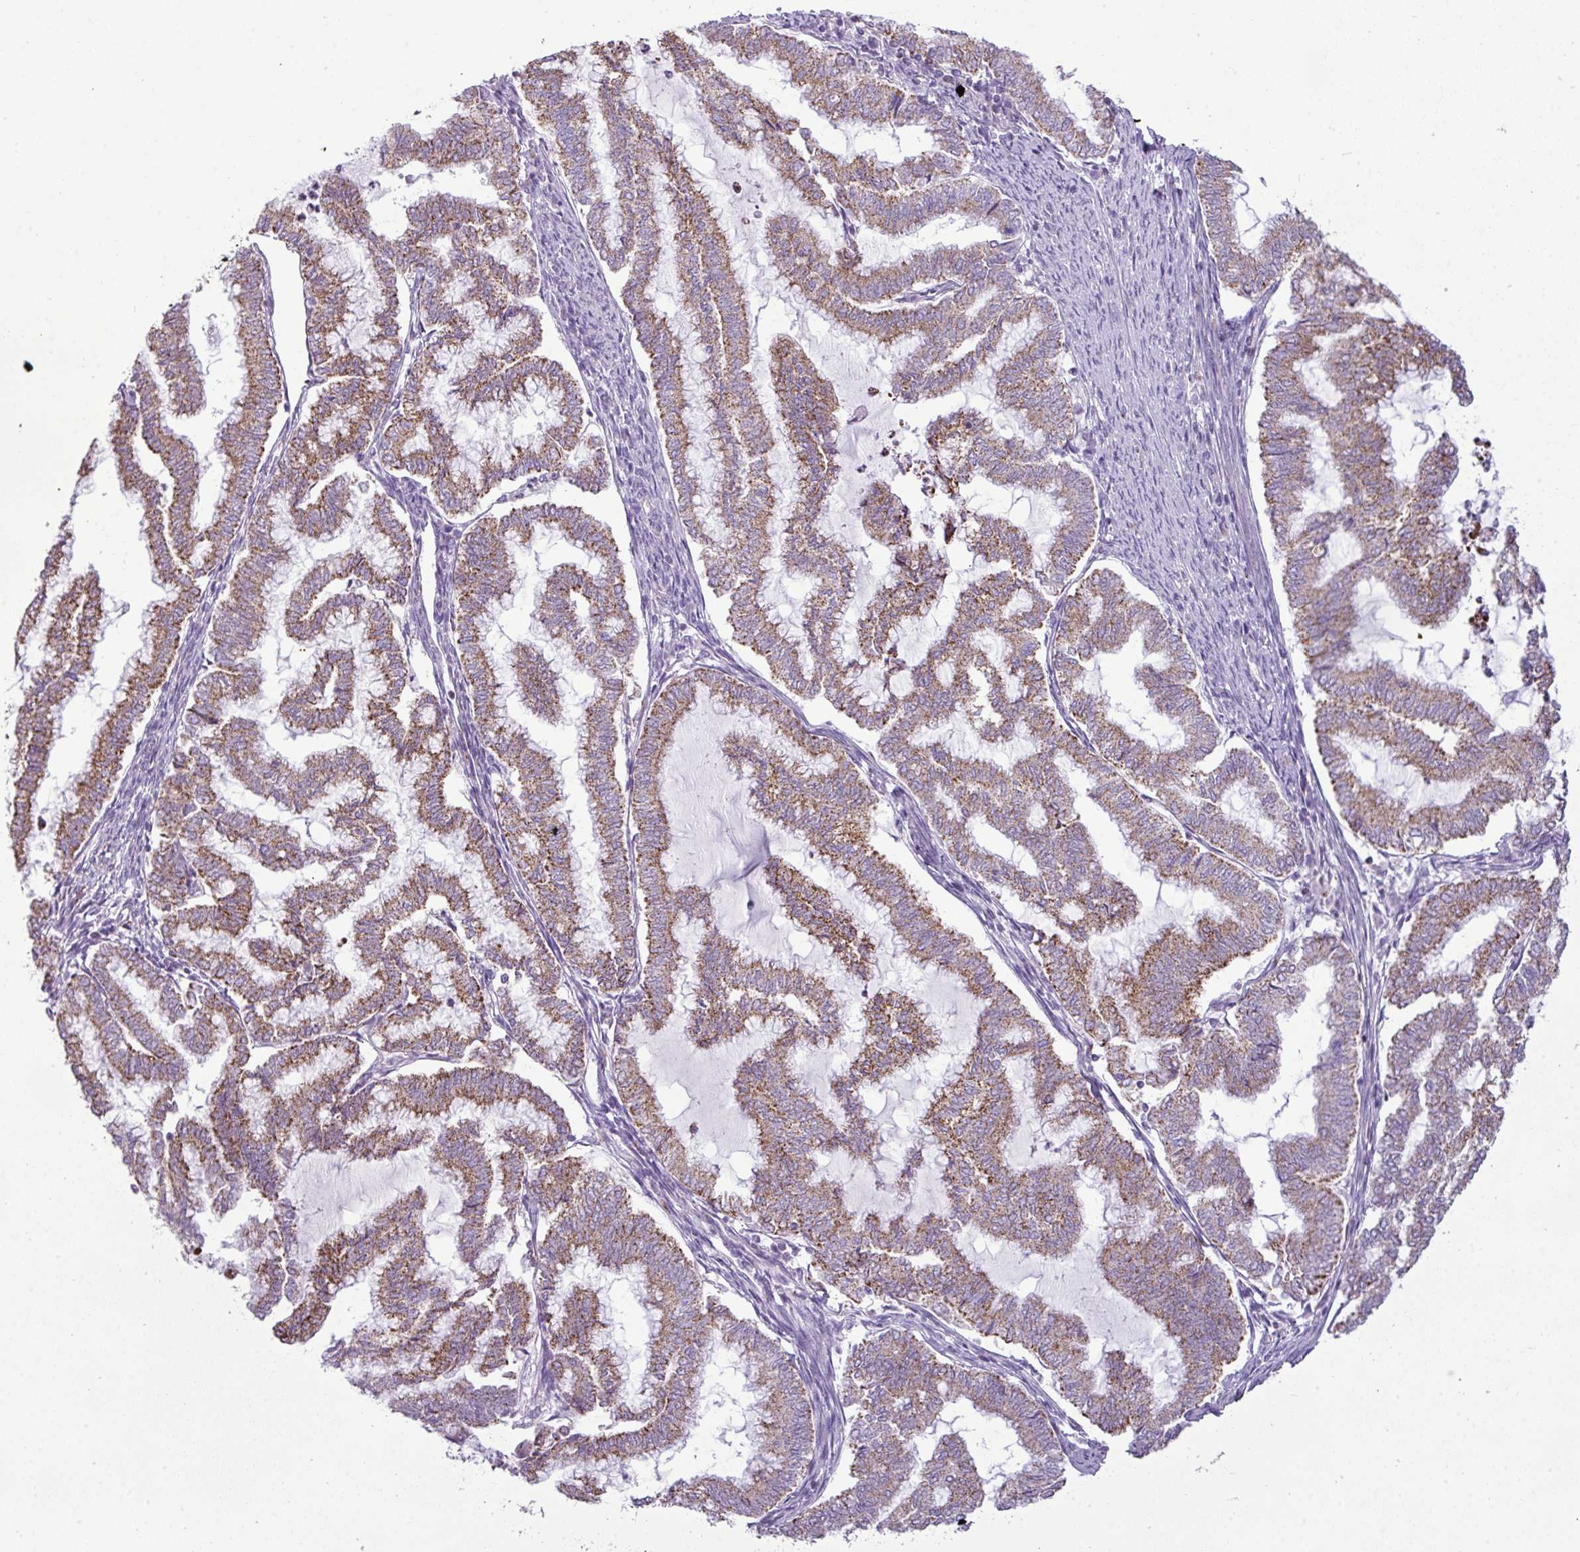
{"staining": {"intensity": "moderate", "quantity": ">75%", "location": "cytoplasmic/membranous"}, "tissue": "endometrial cancer", "cell_type": "Tumor cells", "image_type": "cancer", "snomed": [{"axis": "morphology", "description": "Adenocarcinoma, NOS"}, {"axis": "topography", "description": "Endometrium"}], "caption": "The micrograph shows immunohistochemical staining of endometrial cancer (adenocarcinoma). There is moderate cytoplasmic/membranous expression is seen in about >75% of tumor cells.", "gene": "ZNF81", "patient": {"sex": "female", "age": 79}}